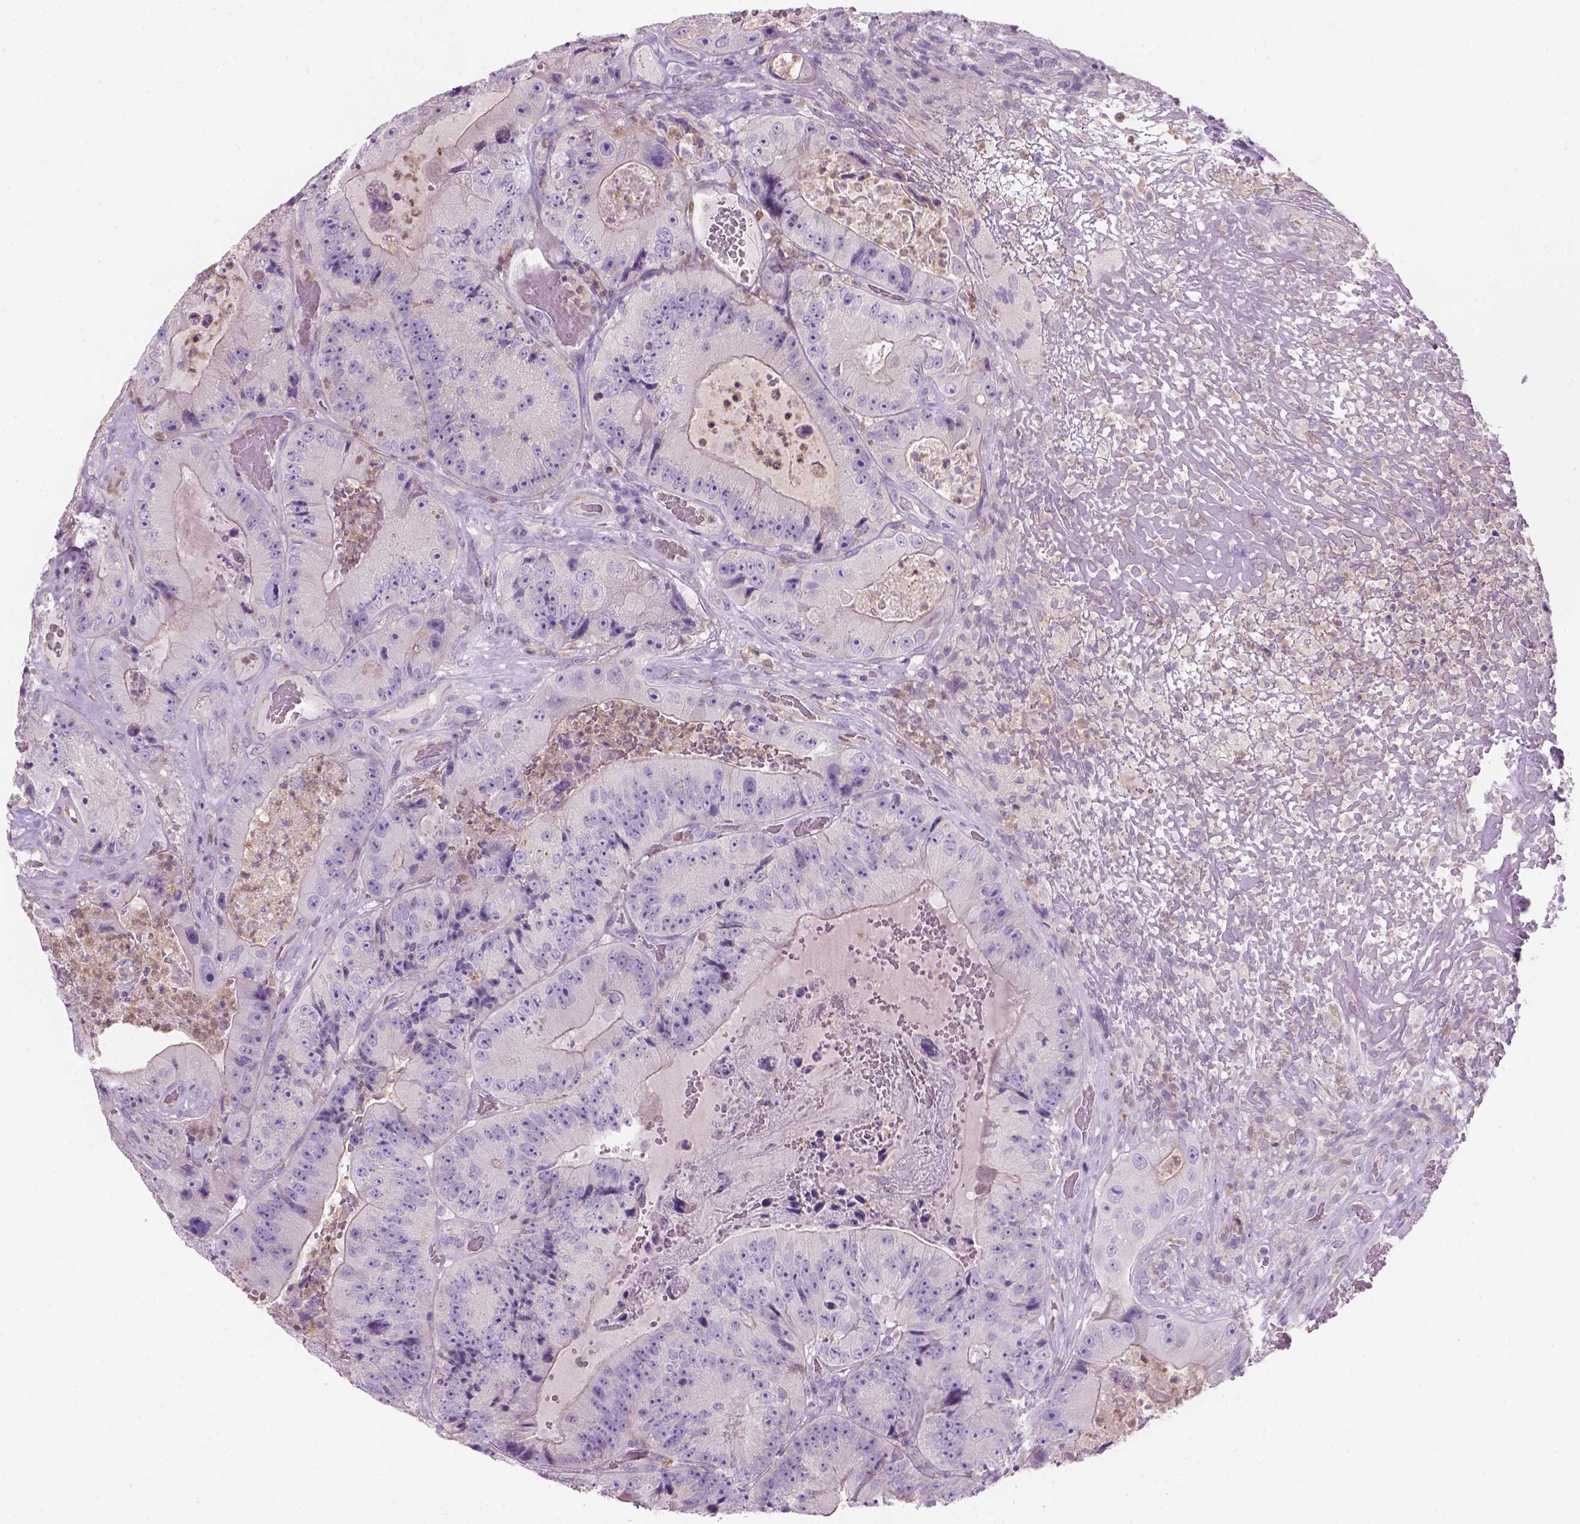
{"staining": {"intensity": "negative", "quantity": "none", "location": "none"}, "tissue": "colorectal cancer", "cell_type": "Tumor cells", "image_type": "cancer", "snomed": [{"axis": "morphology", "description": "Adenocarcinoma, NOS"}, {"axis": "topography", "description": "Colon"}], "caption": "Immunohistochemical staining of adenocarcinoma (colorectal) demonstrates no significant staining in tumor cells.", "gene": "CD84", "patient": {"sex": "female", "age": 86}}